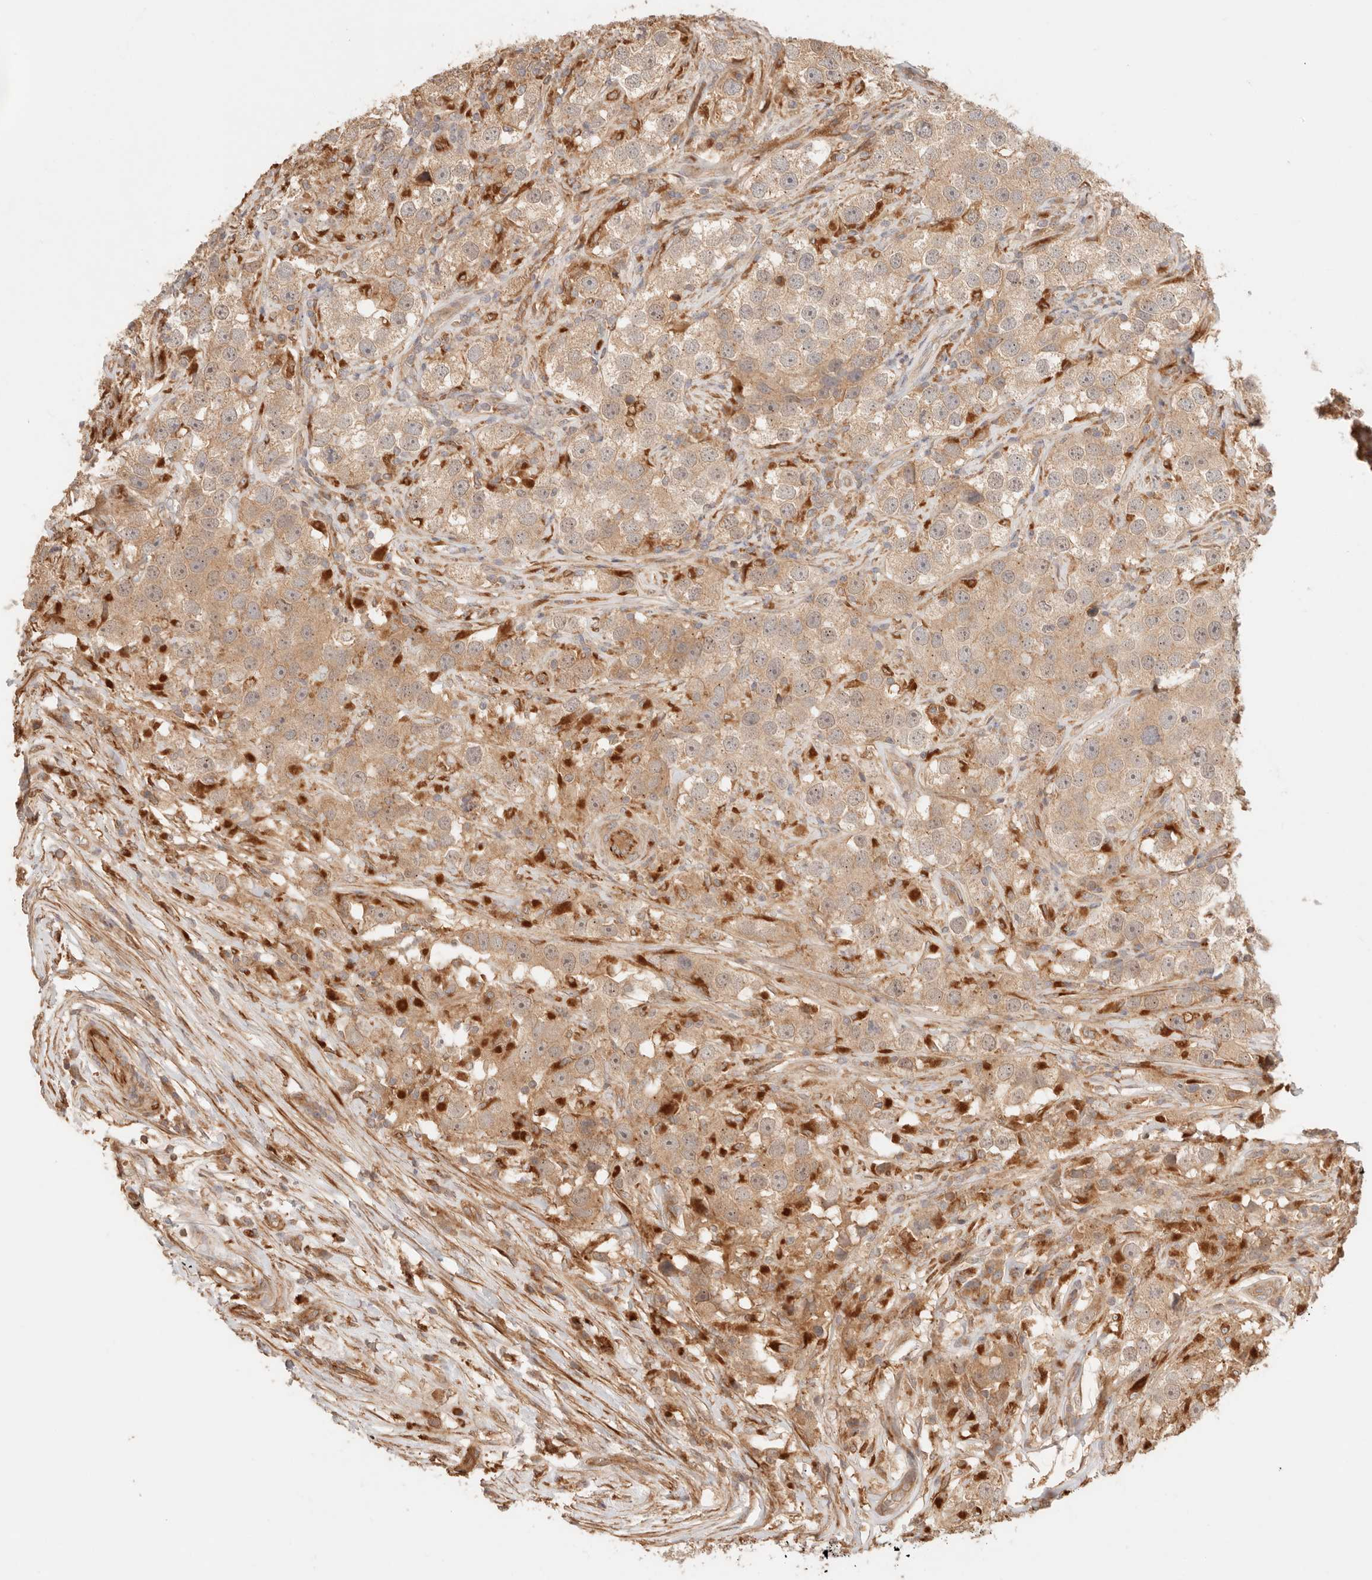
{"staining": {"intensity": "moderate", "quantity": ">75%", "location": "cytoplasmic/membranous"}, "tissue": "testis cancer", "cell_type": "Tumor cells", "image_type": "cancer", "snomed": [{"axis": "morphology", "description": "Seminoma, NOS"}, {"axis": "topography", "description": "Testis"}], "caption": "DAB (3,3'-diaminobenzidine) immunohistochemical staining of human seminoma (testis) displays moderate cytoplasmic/membranous protein staining in approximately >75% of tumor cells.", "gene": "IL1R2", "patient": {"sex": "male", "age": 49}}